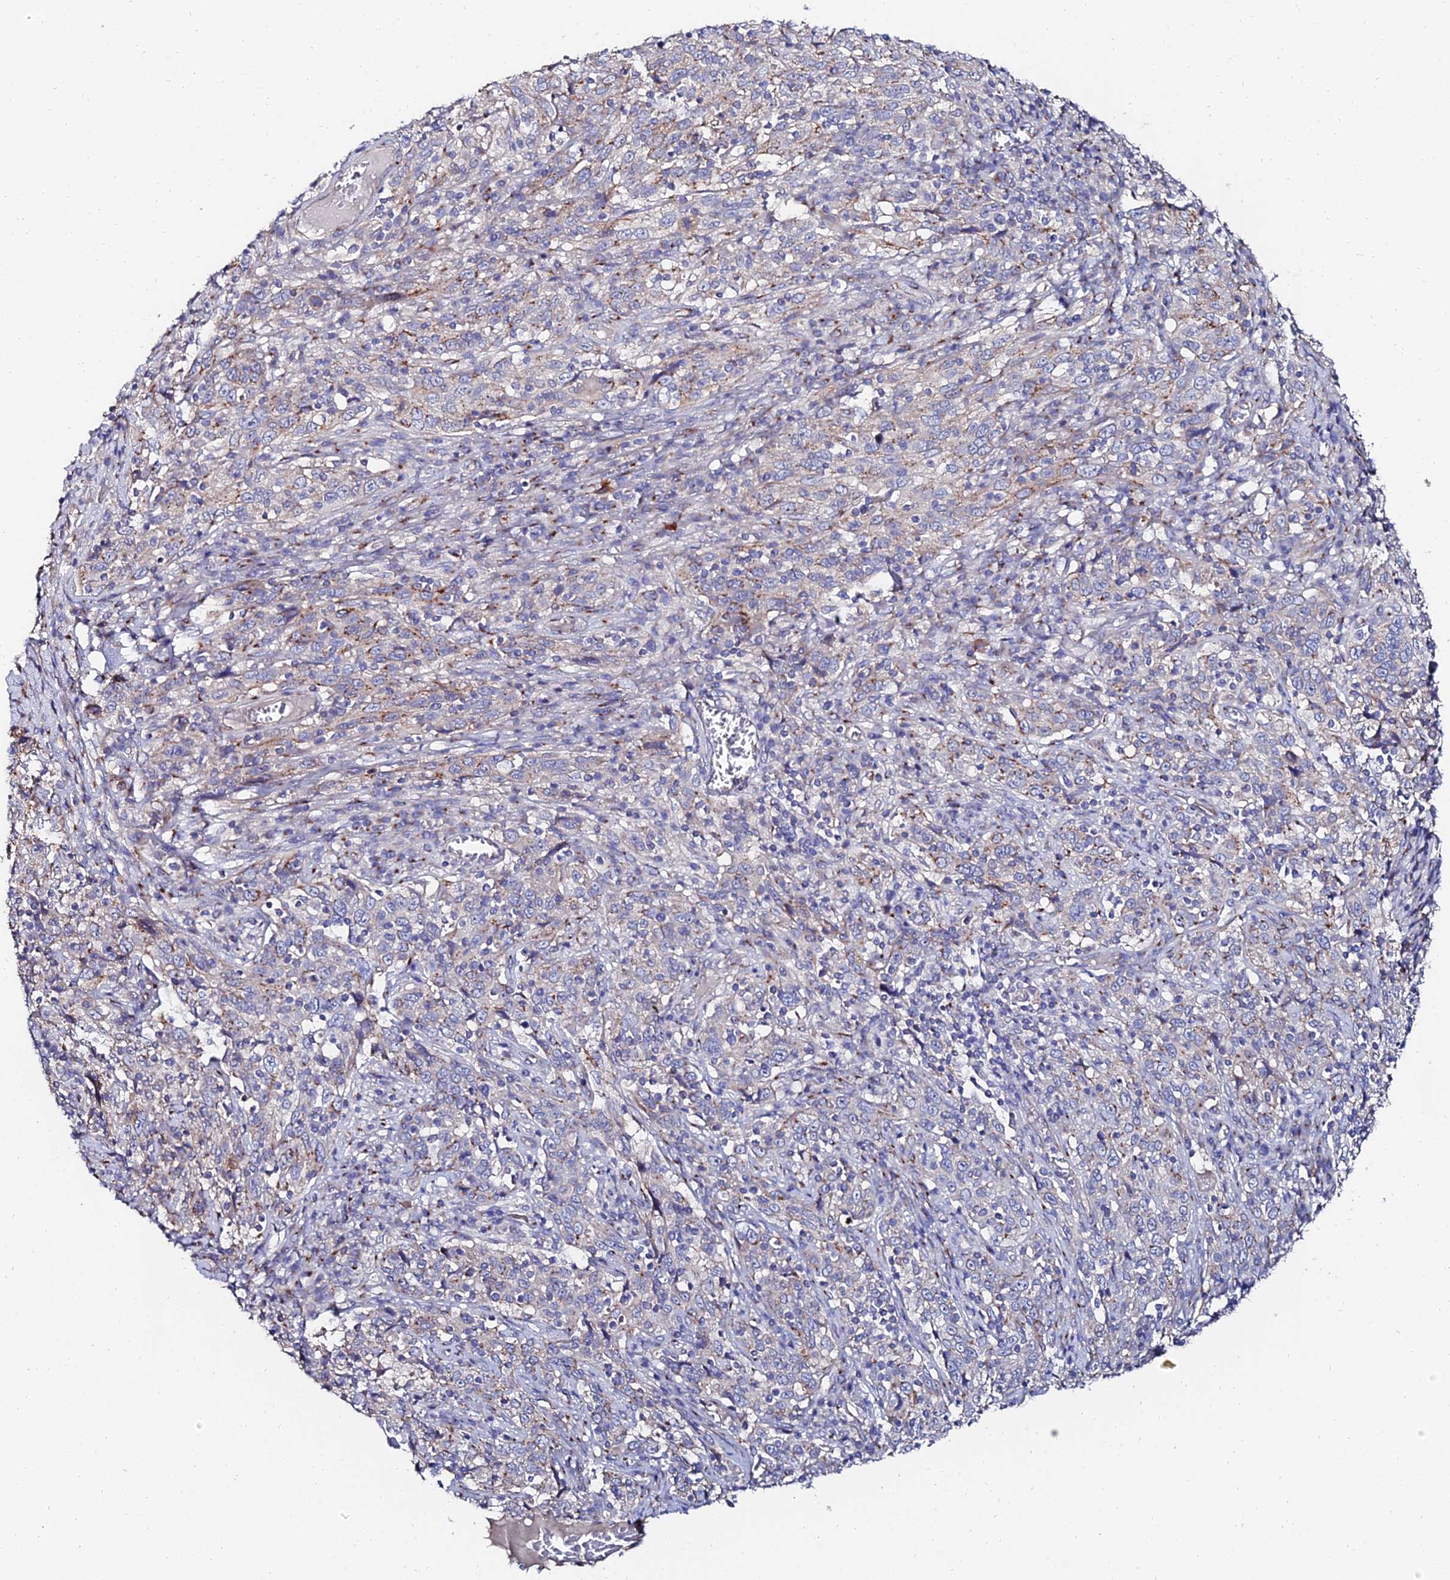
{"staining": {"intensity": "moderate", "quantity": "<25%", "location": "cytoplasmic/membranous"}, "tissue": "cervical cancer", "cell_type": "Tumor cells", "image_type": "cancer", "snomed": [{"axis": "morphology", "description": "Squamous cell carcinoma, NOS"}, {"axis": "topography", "description": "Cervix"}], "caption": "Immunohistochemistry (DAB) staining of squamous cell carcinoma (cervical) demonstrates moderate cytoplasmic/membranous protein positivity in about <25% of tumor cells. Using DAB (brown) and hematoxylin (blue) stains, captured at high magnification using brightfield microscopy.", "gene": "BORCS8", "patient": {"sex": "female", "age": 46}}